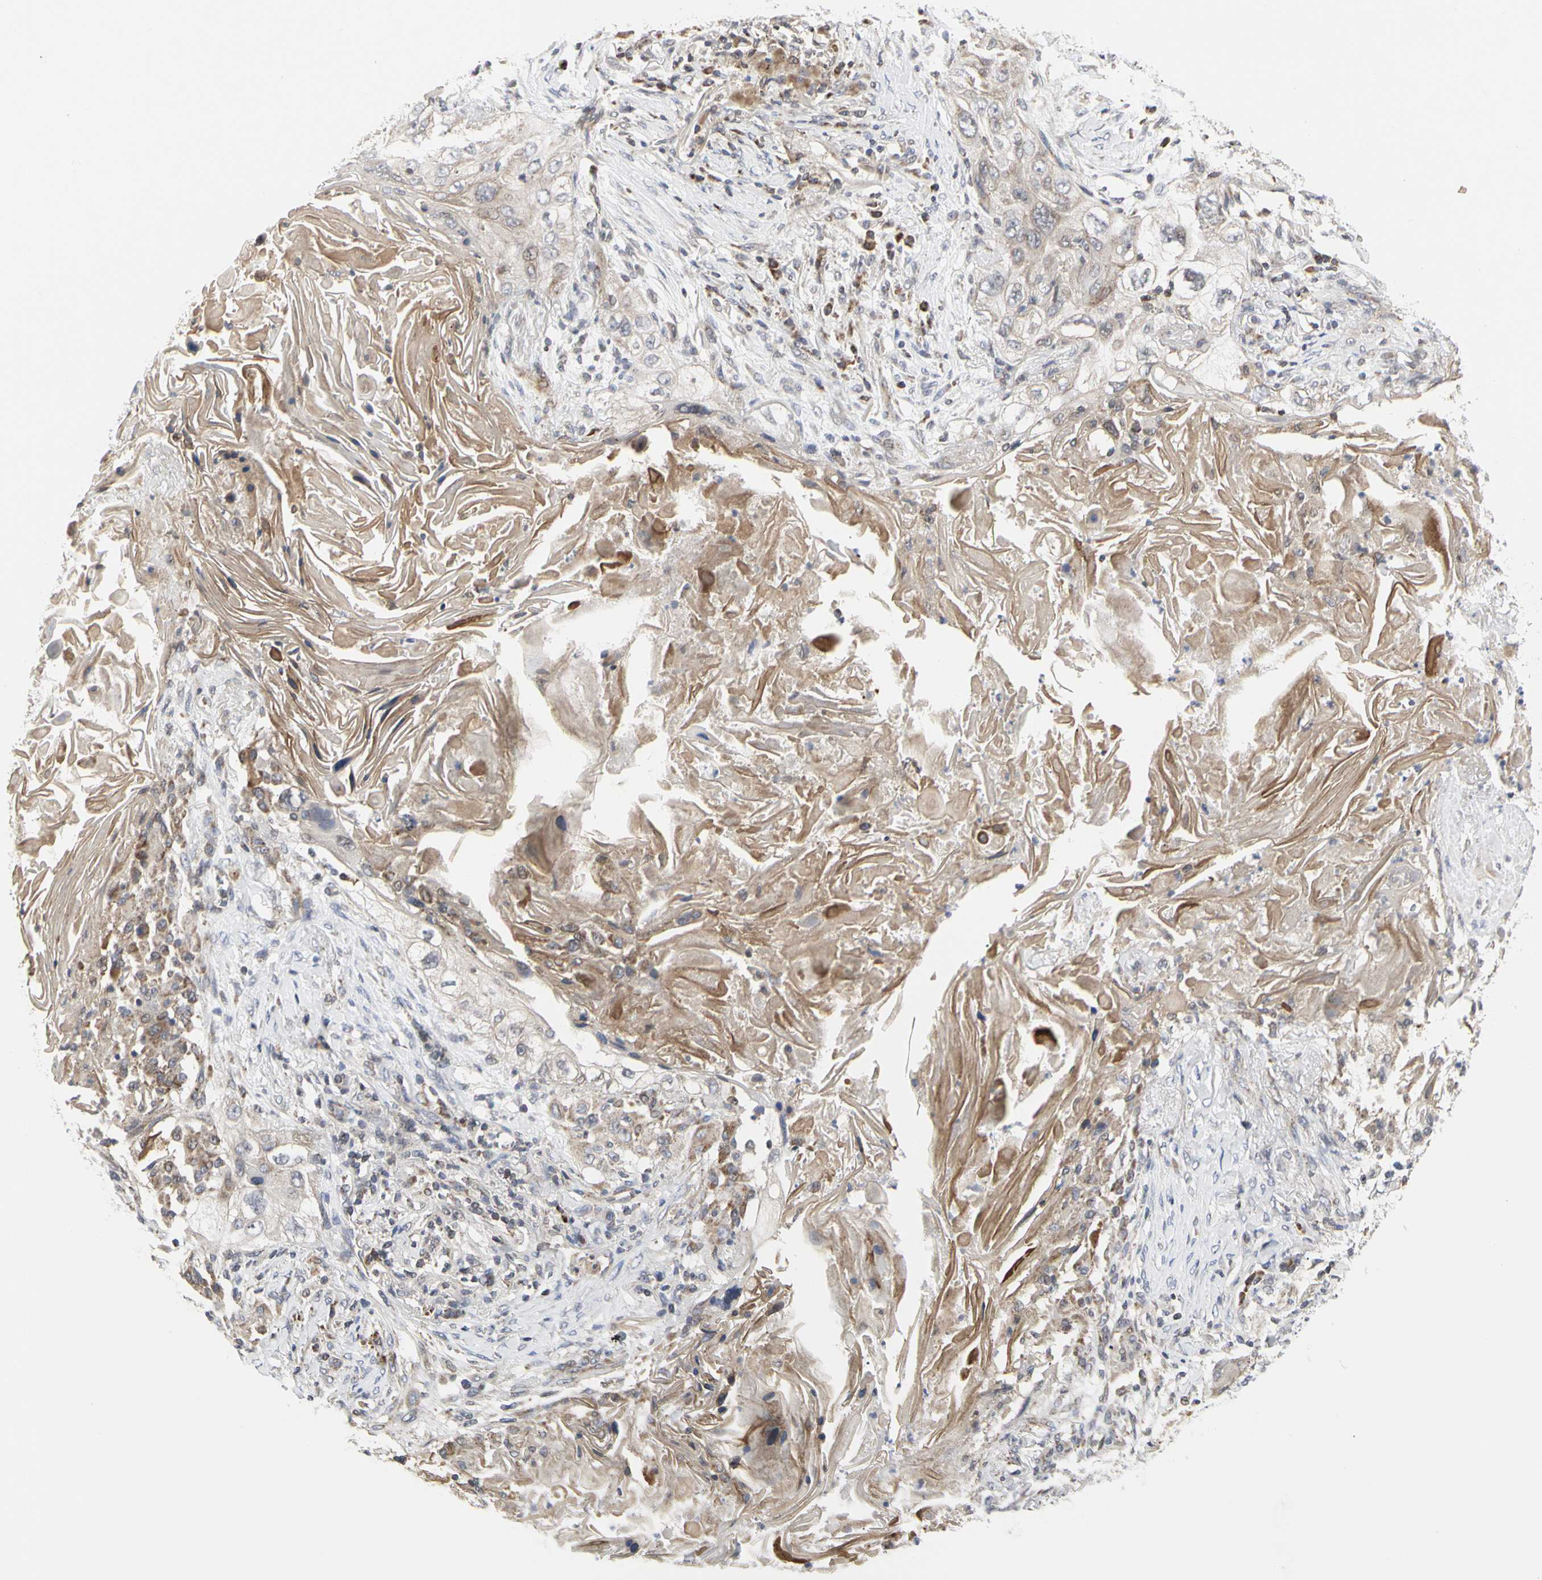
{"staining": {"intensity": "moderate", "quantity": "<25%", "location": "cytoplasmic/membranous"}, "tissue": "lung cancer", "cell_type": "Tumor cells", "image_type": "cancer", "snomed": [{"axis": "morphology", "description": "Squamous cell carcinoma, NOS"}, {"axis": "topography", "description": "Lung"}], "caption": "The image exhibits a brown stain indicating the presence of a protein in the cytoplasmic/membranous of tumor cells in squamous cell carcinoma (lung). The staining was performed using DAB, with brown indicating positive protein expression. Nuclei are stained blue with hematoxylin.", "gene": "TSKU", "patient": {"sex": "female", "age": 67}}